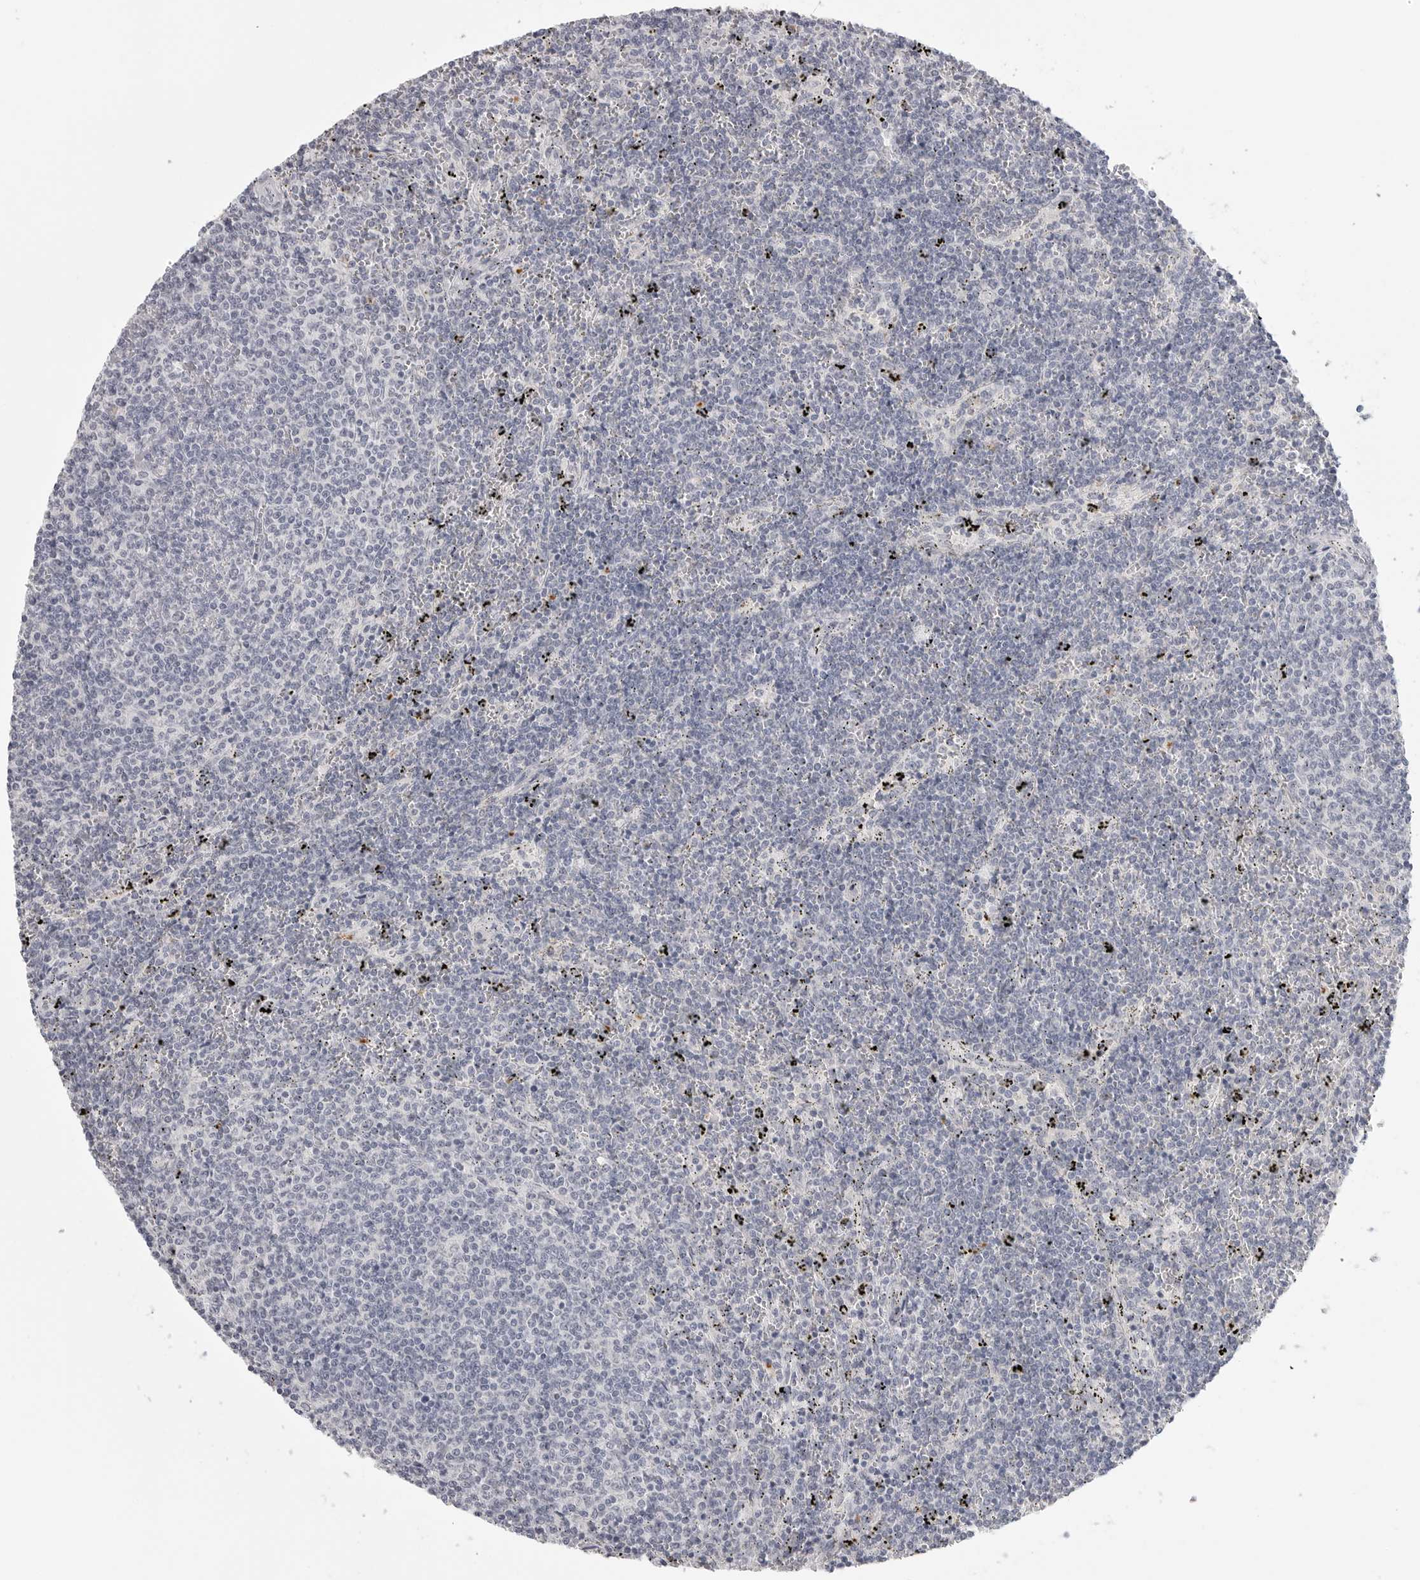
{"staining": {"intensity": "negative", "quantity": "none", "location": "none"}, "tissue": "lymphoma", "cell_type": "Tumor cells", "image_type": "cancer", "snomed": [{"axis": "morphology", "description": "Malignant lymphoma, non-Hodgkin's type, Low grade"}, {"axis": "topography", "description": "Spleen"}], "caption": "Malignant lymphoma, non-Hodgkin's type (low-grade) was stained to show a protein in brown. There is no significant expression in tumor cells.", "gene": "HMGCS2", "patient": {"sex": "female", "age": 50}}